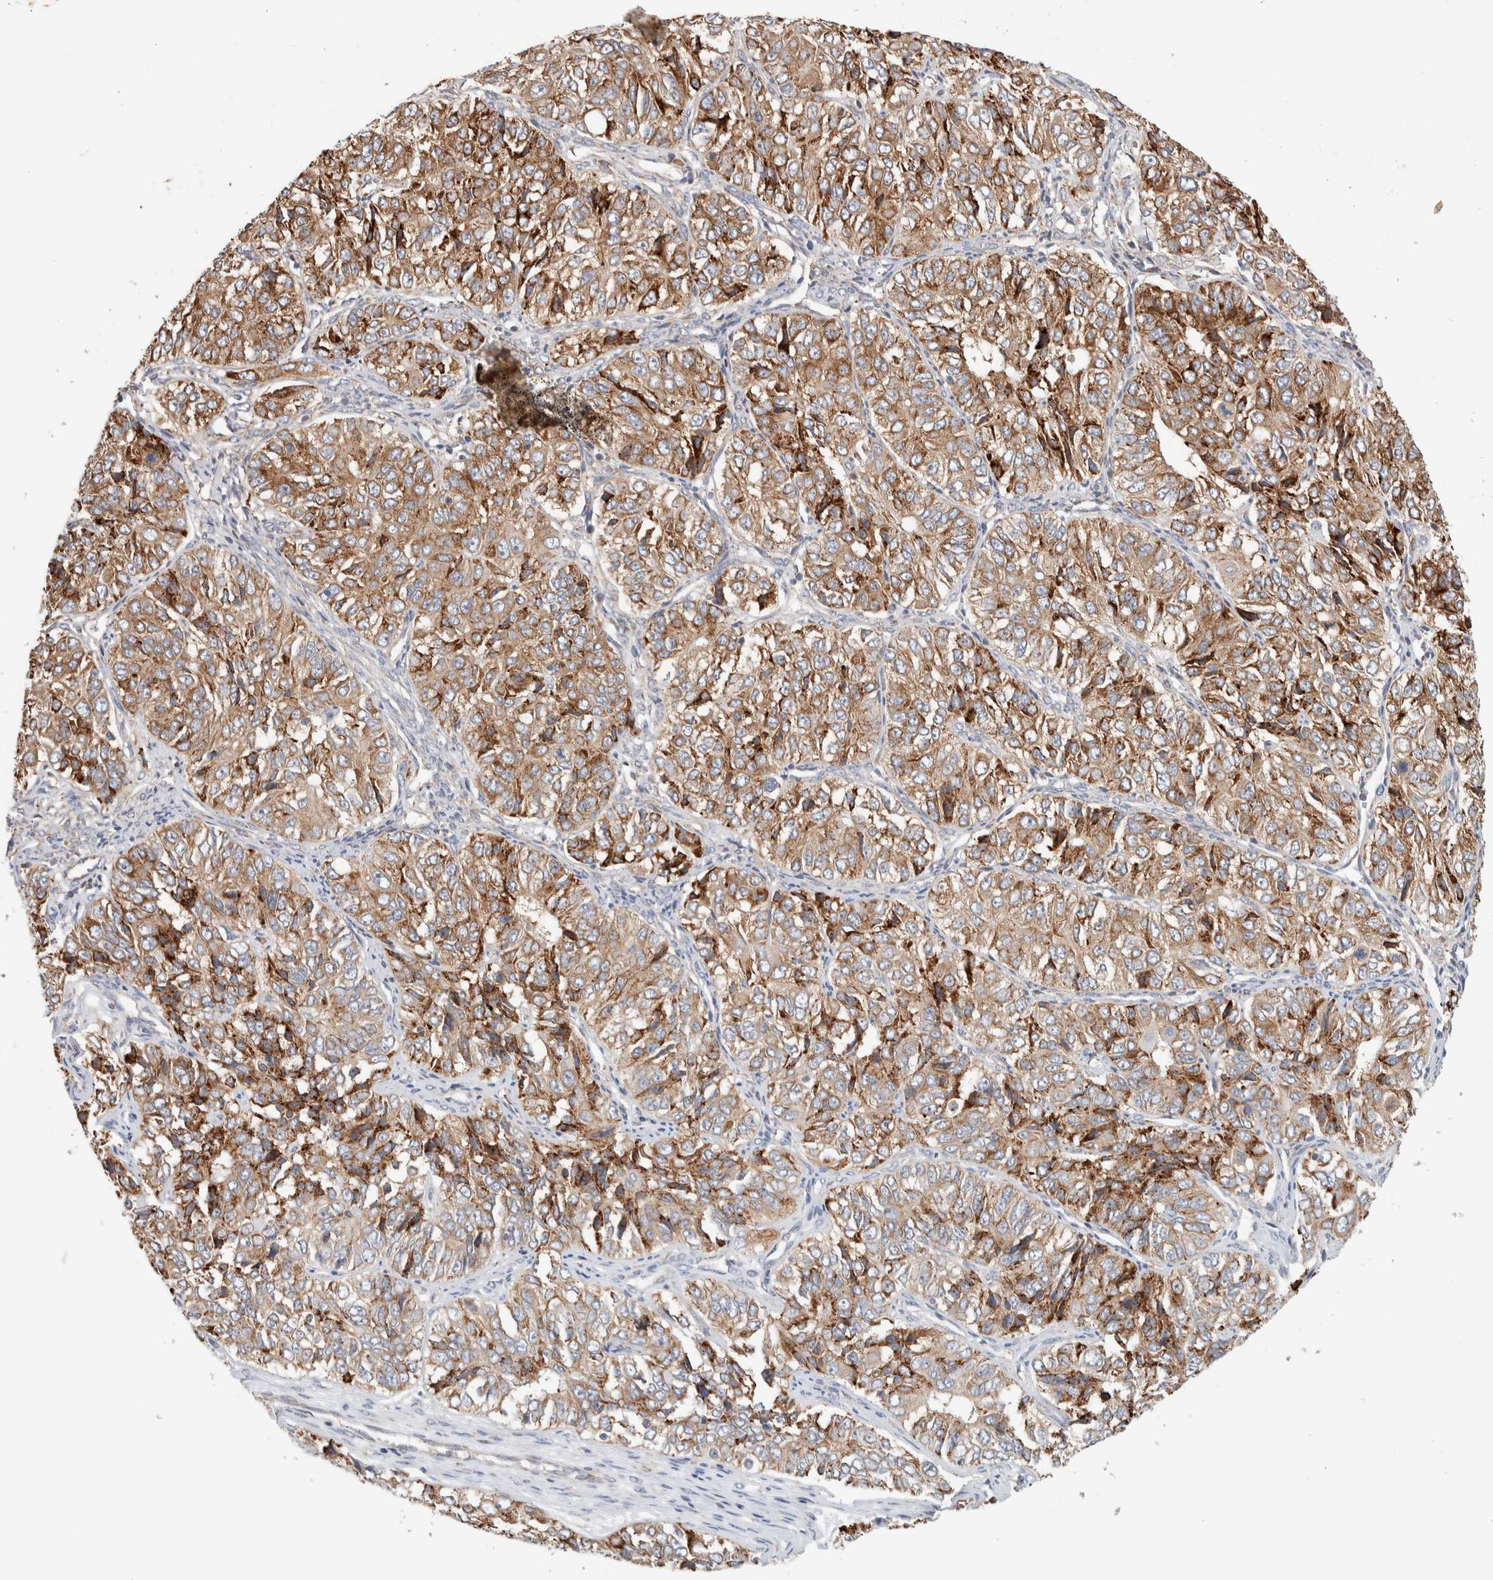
{"staining": {"intensity": "strong", "quantity": "25%-75%", "location": "cytoplasmic/membranous"}, "tissue": "ovarian cancer", "cell_type": "Tumor cells", "image_type": "cancer", "snomed": [{"axis": "morphology", "description": "Carcinoma, endometroid"}, {"axis": "topography", "description": "Ovary"}], "caption": "Ovarian cancer stained with DAB (3,3'-diaminobenzidine) immunohistochemistry (IHC) exhibits high levels of strong cytoplasmic/membranous positivity in about 25%-75% of tumor cells. (Stains: DAB in brown, nuclei in blue, Microscopy: brightfield microscopy at high magnification).", "gene": "ADCY8", "patient": {"sex": "female", "age": 51}}